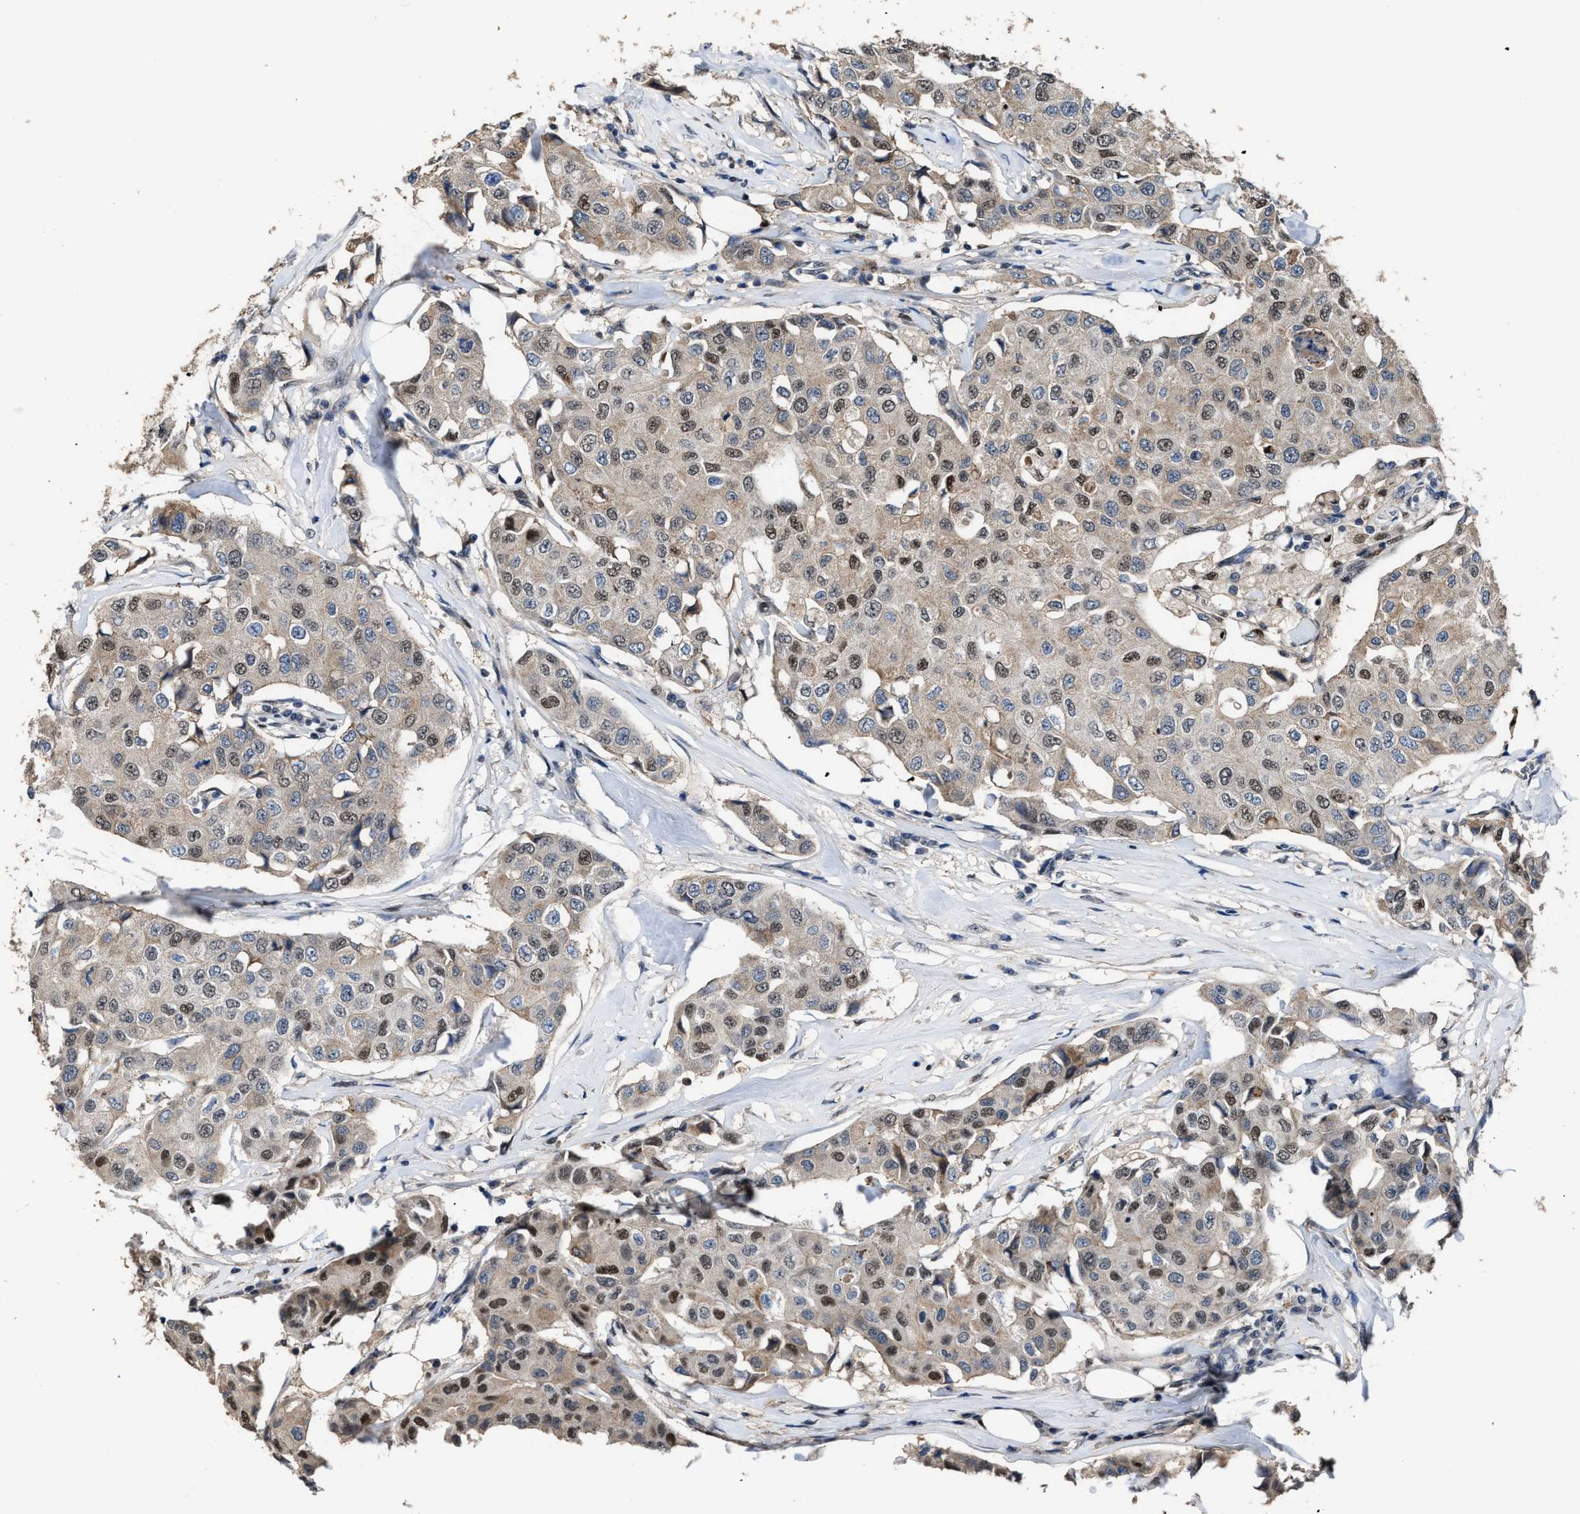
{"staining": {"intensity": "moderate", "quantity": "25%-75%", "location": "nuclear"}, "tissue": "breast cancer", "cell_type": "Tumor cells", "image_type": "cancer", "snomed": [{"axis": "morphology", "description": "Duct carcinoma"}, {"axis": "topography", "description": "Breast"}], "caption": "IHC of human breast infiltrating ductal carcinoma exhibits medium levels of moderate nuclear positivity in about 25%-75% of tumor cells. (IHC, brightfield microscopy, high magnification).", "gene": "ZNF20", "patient": {"sex": "female", "age": 80}}